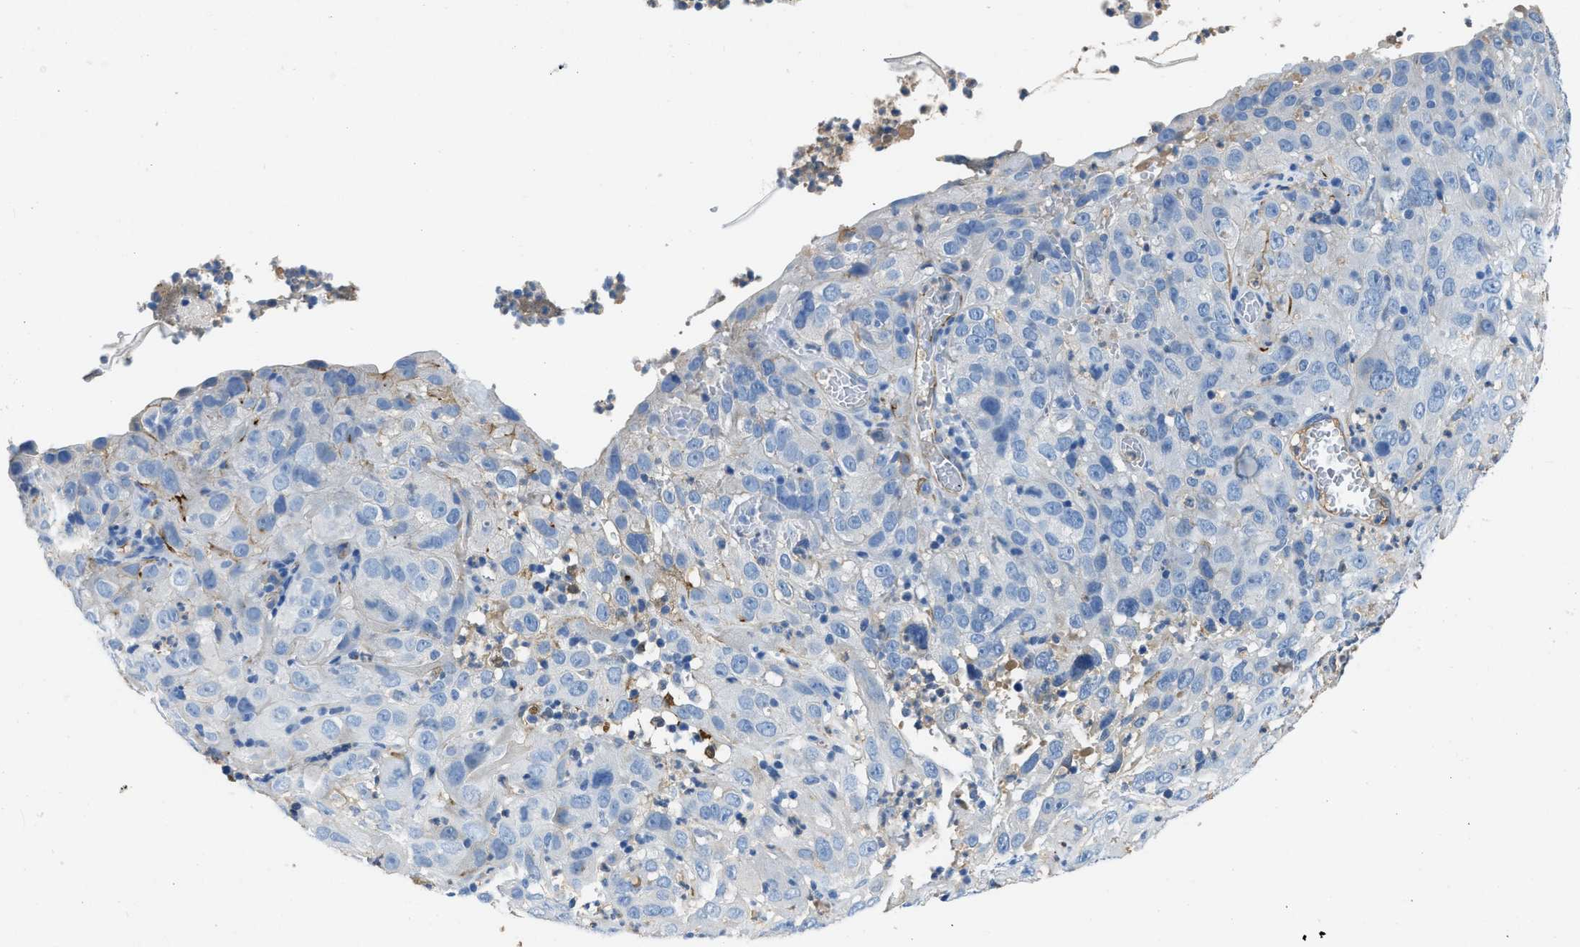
{"staining": {"intensity": "negative", "quantity": "none", "location": "none"}, "tissue": "cervical cancer", "cell_type": "Tumor cells", "image_type": "cancer", "snomed": [{"axis": "morphology", "description": "Squamous cell carcinoma, NOS"}, {"axis": "topography", "description": "Cervix"}], "caption": "Cervical cancer (squamous cell carcinoma) was stained to show a protein in brown. There is no significant expression in tumor cells.", "gene": "SPEG", "patient": {"sex": "female", "age": 32}}